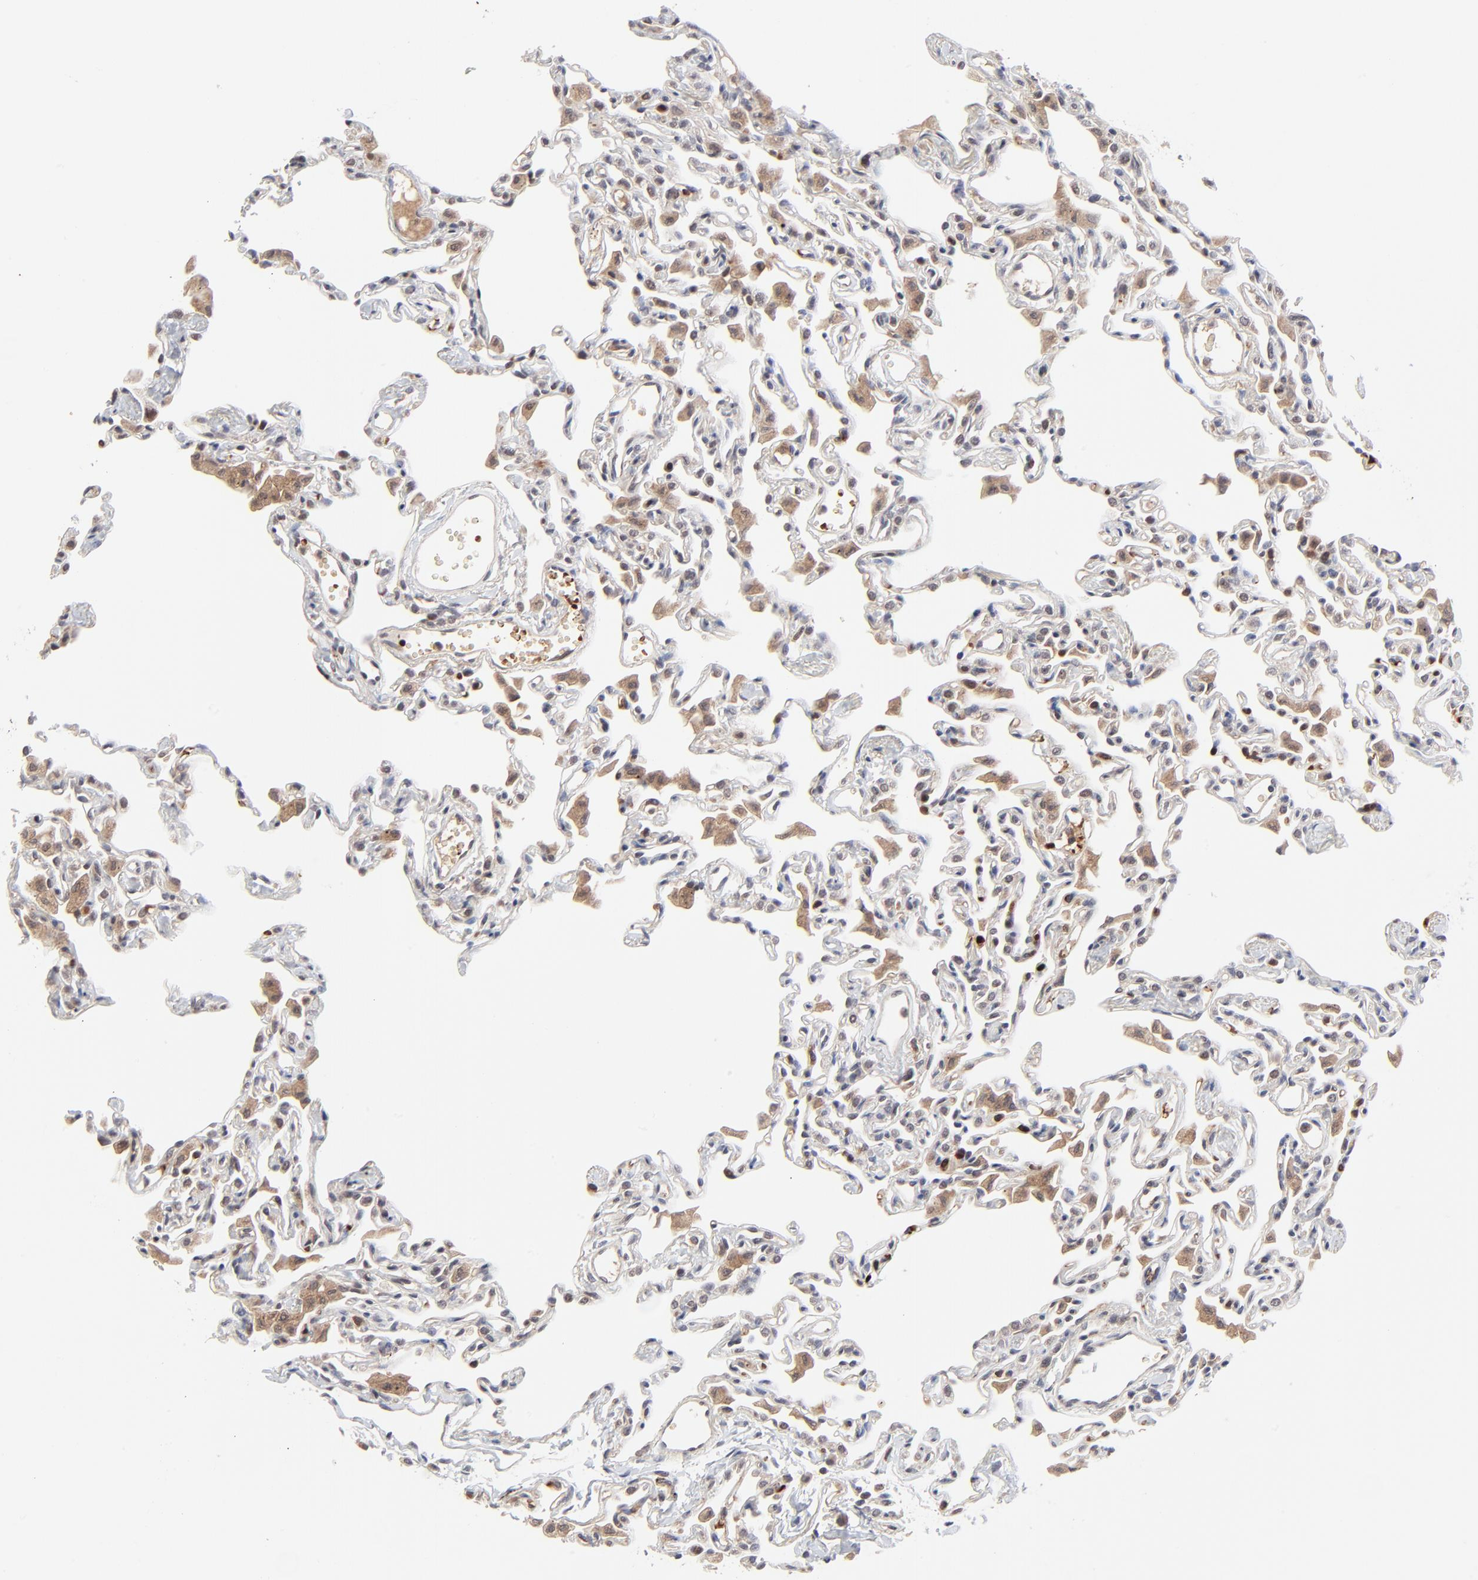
{"staining": {"intensity": "moderate", "quantity": "25%-75%", "location": "cytoplasmic/membranous"}, "tissue": "lung", "cell_type": "Alveolar cells", "image_type": "normal", "snomed": [{"axis": "morphology", "description": "Normal tissue, NOS"}, {"axis": "topography", "description": "Lung"}], "caption": "Moderate cytoplasmic/membranous positivity for a protein is seen in about 25%-75% of alveolar cells of benign lung using IHC.", "gene": "CASP10", "patient": {"sex": "female", "age": 49}}